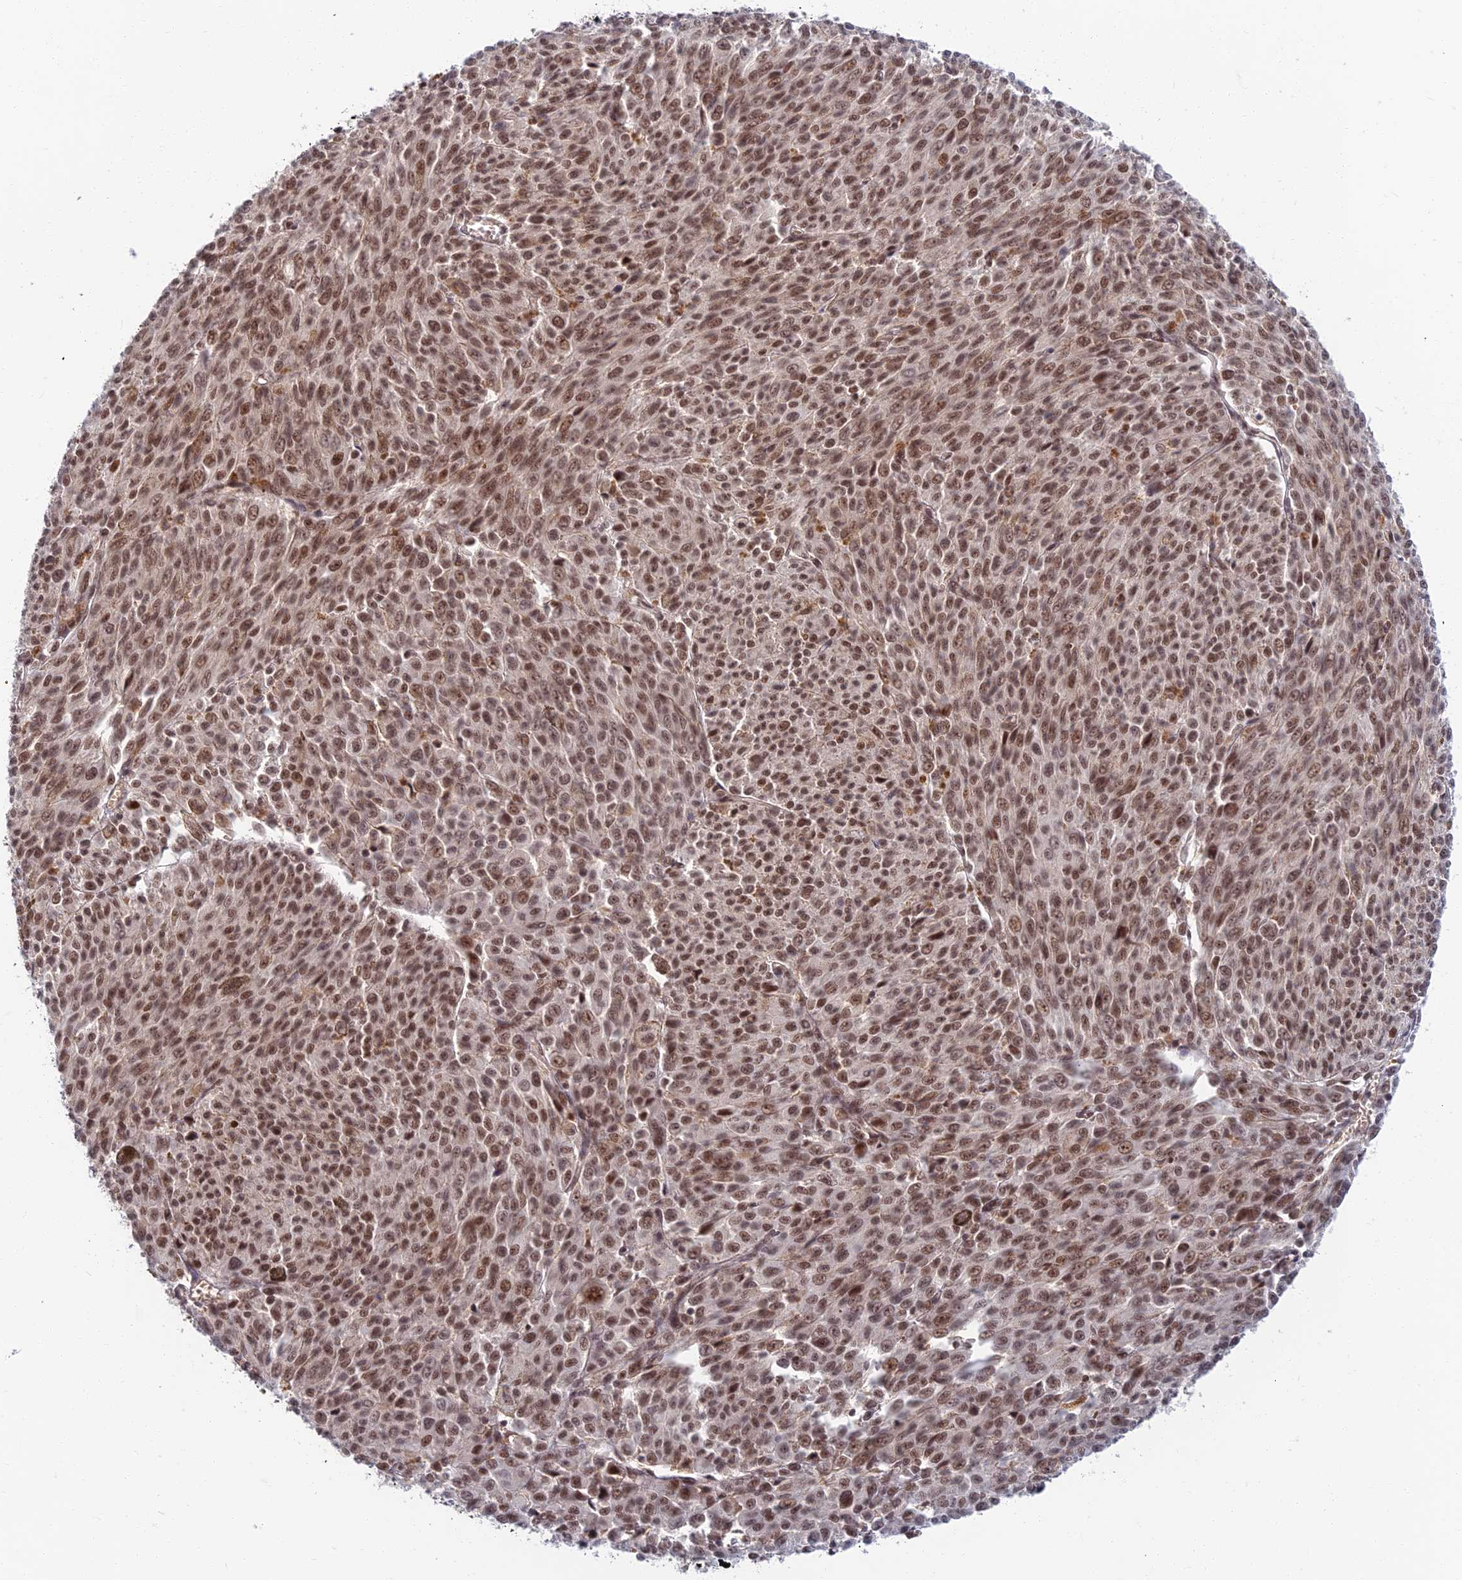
{"staining": {"intensity": "moderate", "quantity": ">75%", "location": "nuclear"}, "tissue": "melanoma", "cell_type": "Tumor cells", "image_type": "cancer", "snomed": [{"axis": "morphology", "description": "Malignant melanoma, NOS"}, {"axis": "topography", "description": "Skin"}], "caption": "A brown stain labels moderate nuclear positivity of a protein in melanoma tumor cells.", "gene": "TCEA2", "patient": {"sex": "female", "age": 52}}